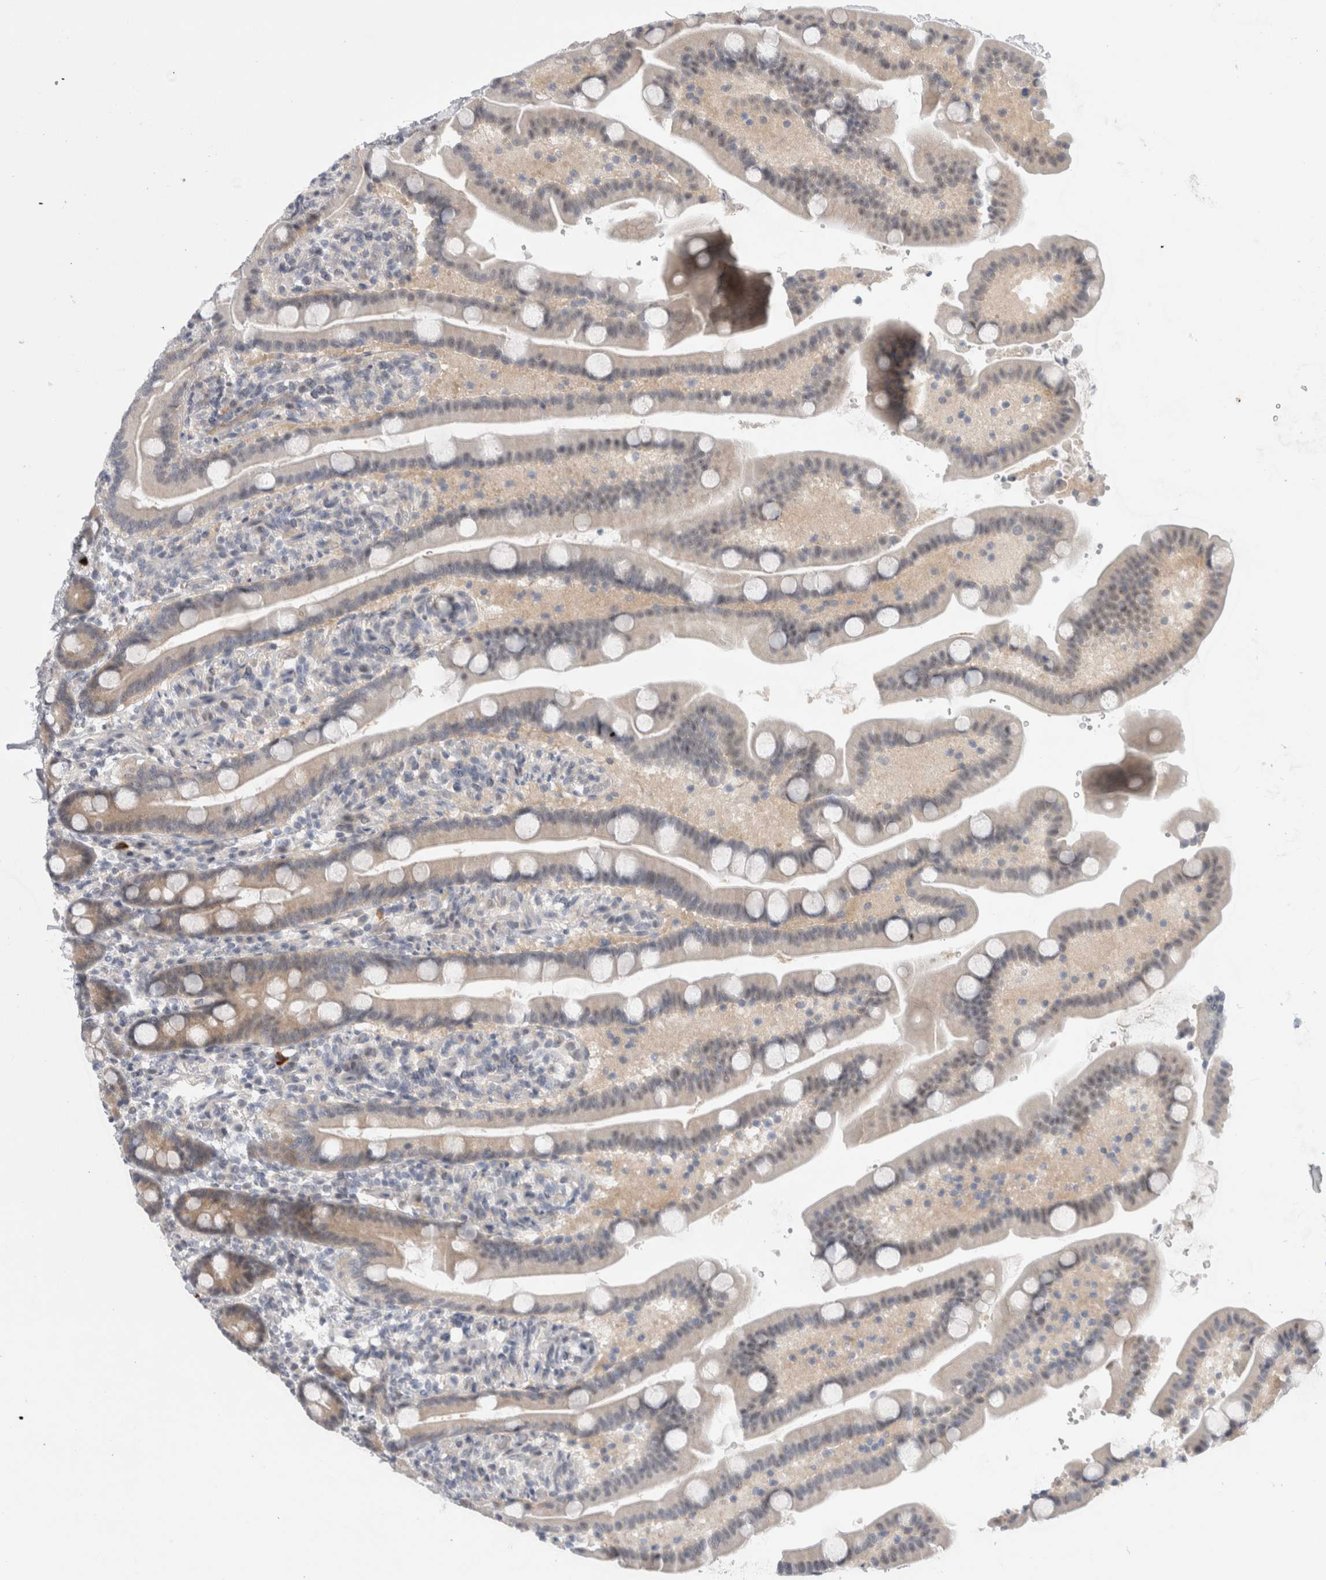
{"staining": {"intensity": "moderate", "quantity": "25%-75%", "location": "cytoplasmic/membranous"}, "tissue": "duodenum", "cell_type": "Glandular cells", "image_type": "normal", "snomed": [{"axis": "morphology", "description": "Normal tissue, NOS"}, {"axis": "topography", "description": "Duodenum"}], "caption": "A brown stain labels moderate cytoplasmic/membranous positivity of a protein in glandular cells of normal duodenum.", "gene": "CERS3", "patient": {"sex": "male", "age": 54}}